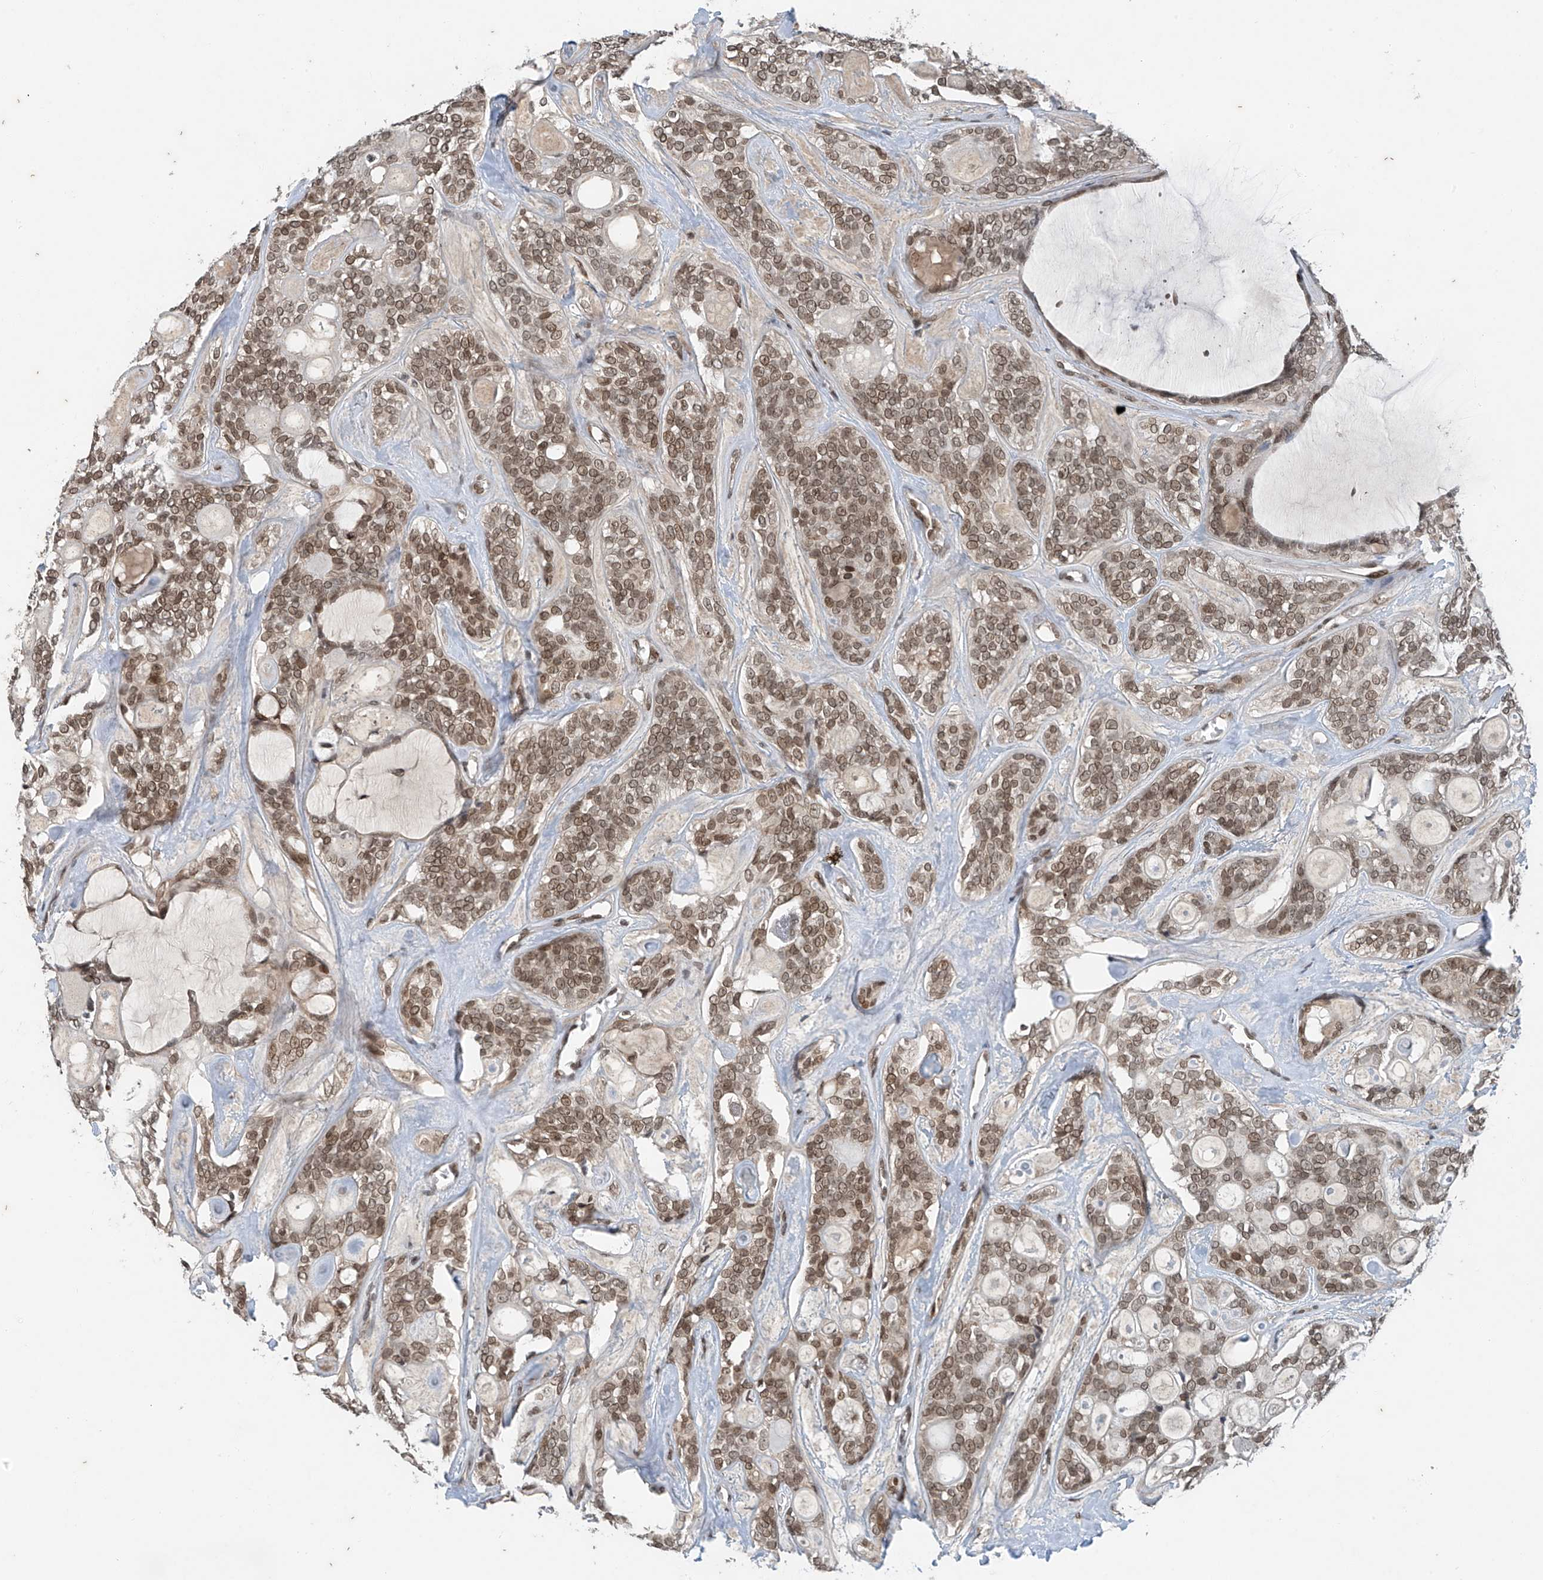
{"staining": {"intensity": "moderate", "quantity": ">75%", "location": "nuclear"}, "tissue": "head and neck cancer", "cell_type": "Tumor cells", "image_type": "cancer", "snomed": [{"axis": "morphology", "description": "Adenocarcinoma, NOS"}, {"axis": "topography", "description": "Head-Neck"}], "caption": "Protein expression analysis of human head and neck cancer reveals moderate nuclear positivity in about >75% of tumor cells.", "gene": "TAF8", "patient": {"sex": "male", "age": 66}}